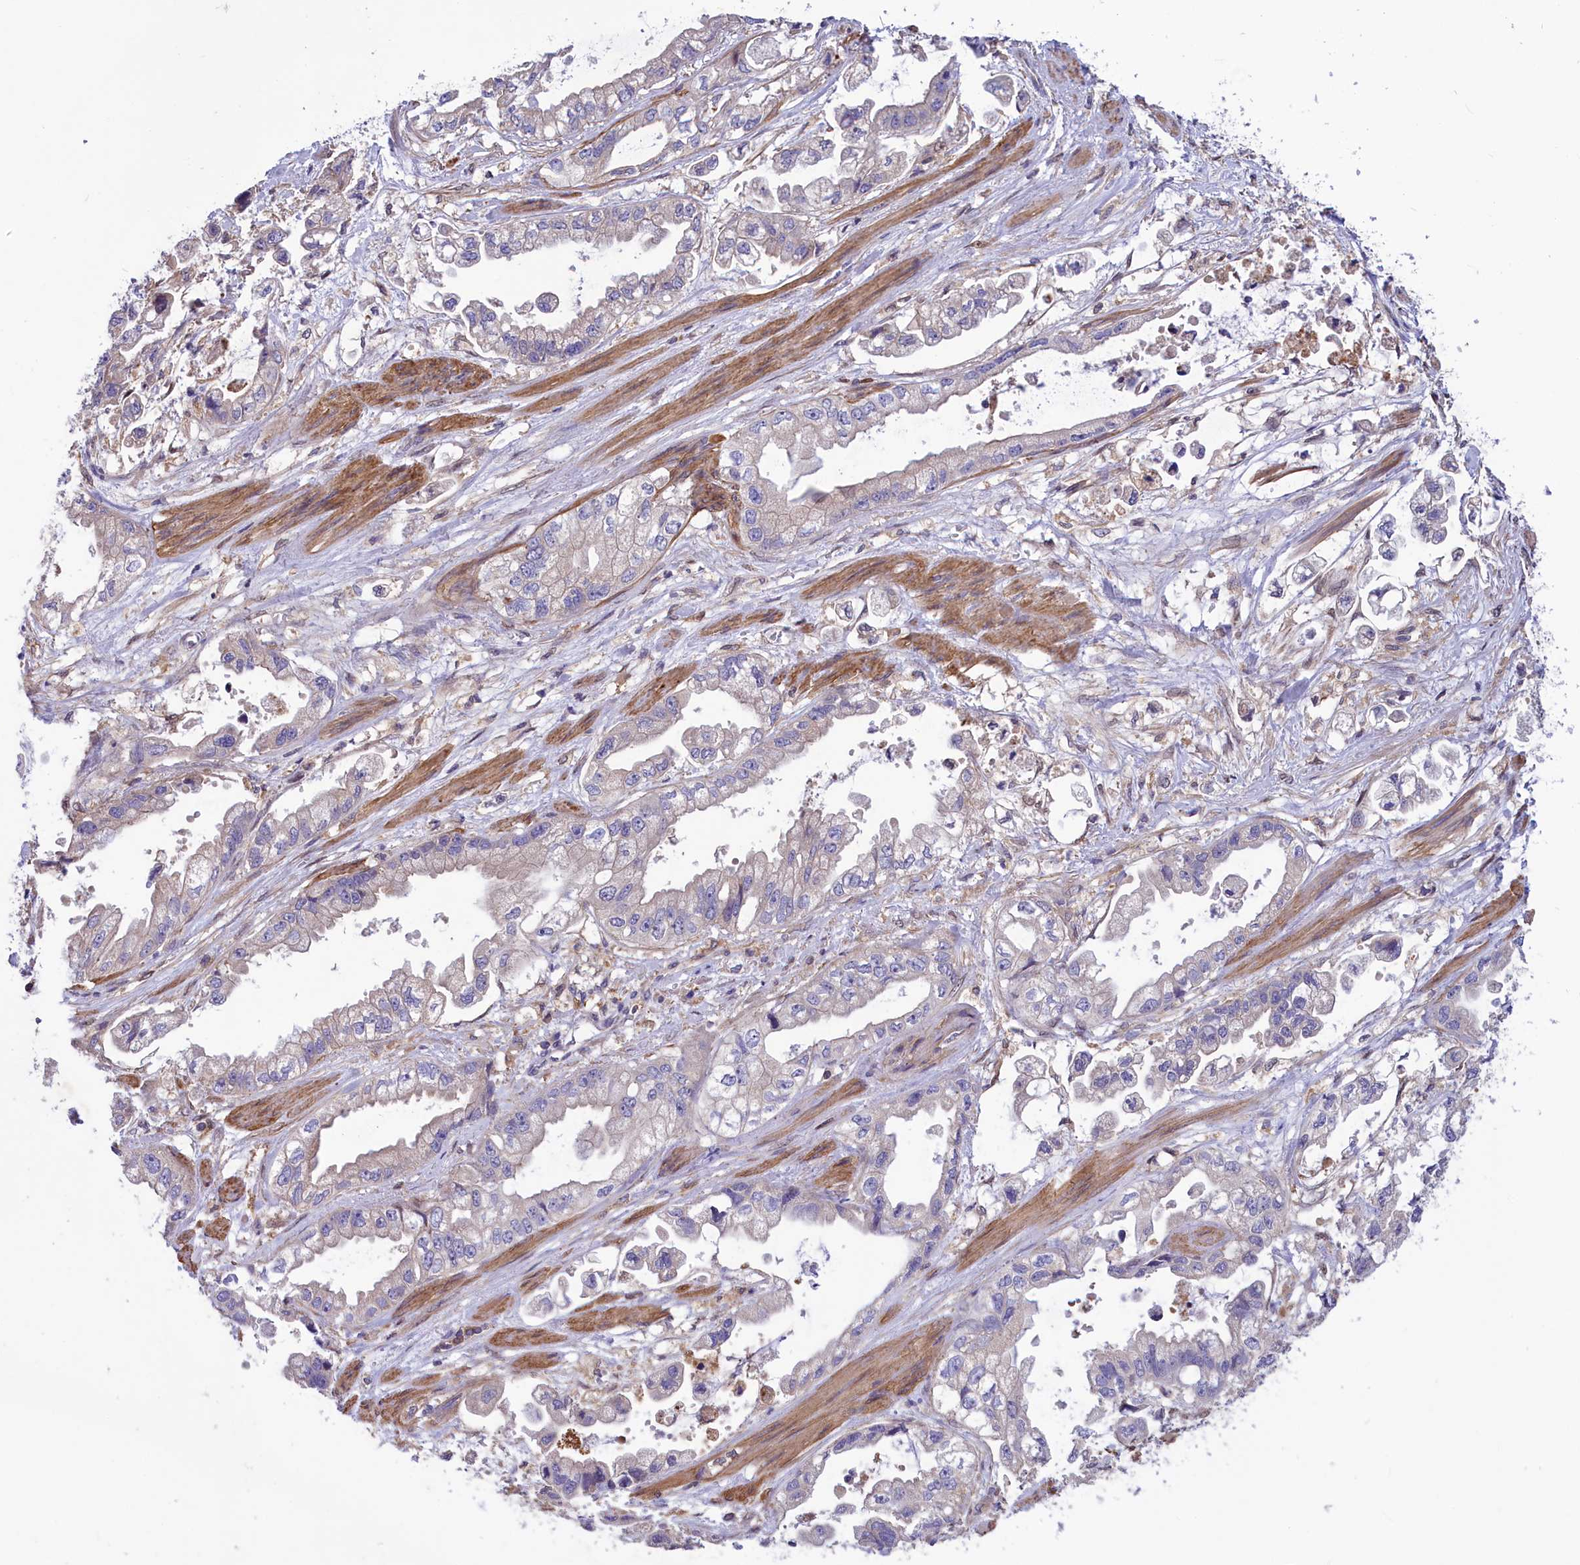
{"staining": {"intensity": "negative", "quantity": "none", "location": "none"}, "tissue": "stomach cancer", "cell_type": "Tumor cells", "image_type": "cancer", "snomed": [{"axis": "morphology", "description": "Adenocarcinoma, NOS"}, {"axis": "topography", "description": "Stomach"}], "caption": "Stomach adenocarcinoma stained for a protein using IHC shows no staining tumor cells.", "gene": "AMDHD2", "patient": {"sex": "male", "age": 62}}